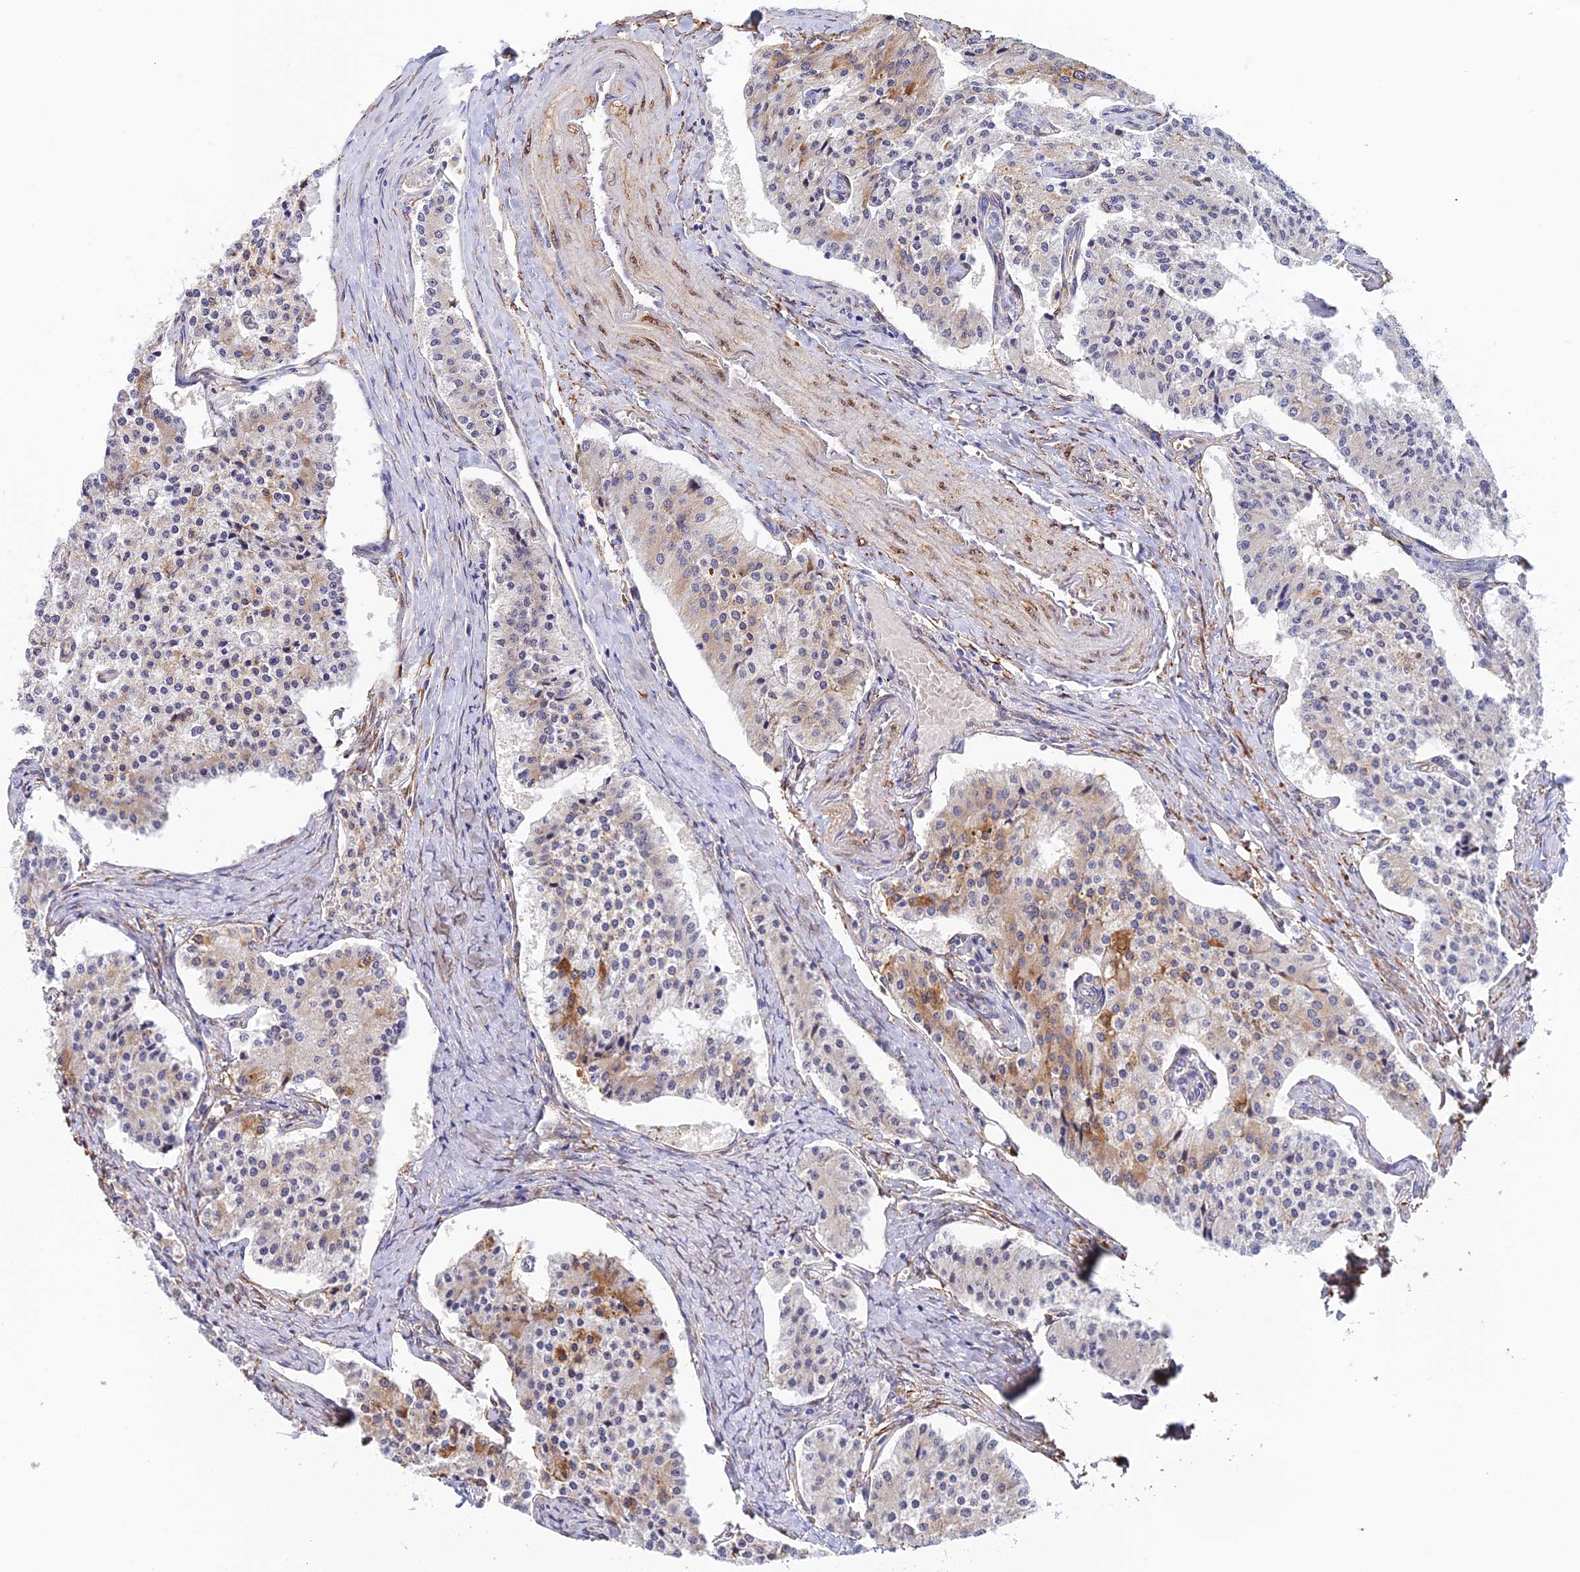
{"staining": {"intensity": "moderate", "quantity": "<25%", "location": "cytoplasmic/membranous"}, "tissue": "carcinoid", "cell_type": "Tumor cells", "image_type": "cancer", "snomed": [{"axis": "morphology", "description": "Carcinoid, malignant, NOS"}, {"axis": "topography", "description": "Colon"}], "caption": "Carcinoid (malignant) stained for a protein (brown) demonstrates moderate cytoplasmic/membranous positive expression in approximately <25% of tumor cells.", "gene": "MXRA7", "patient": {"sex": "female", "age": 52}}